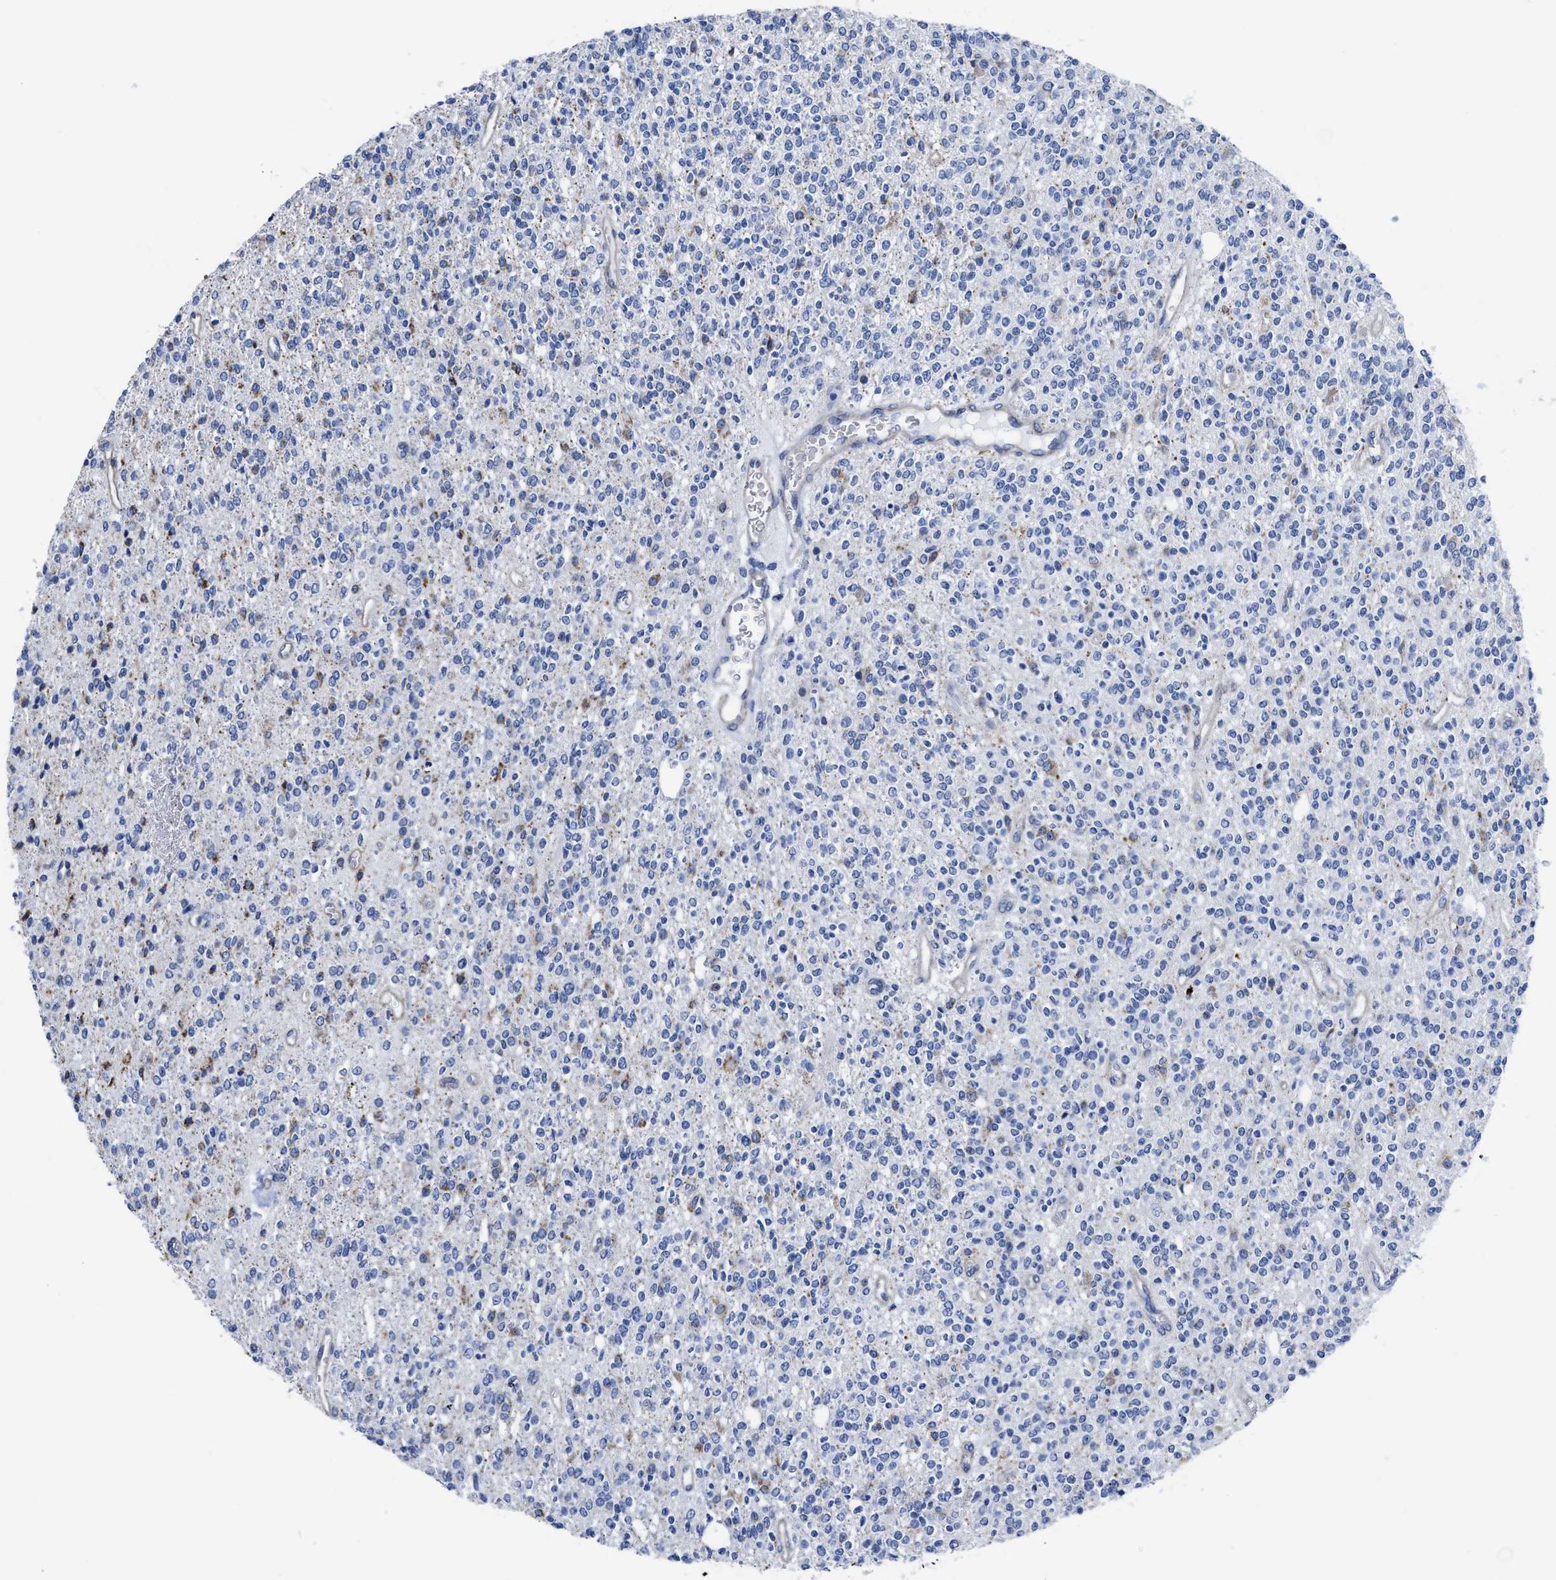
{"staining": {"intensity": "negative", "quantity": "none", "location": "none"}, "tissue": "glioma", "cell_type": "Tumor cells", "image_type": "cancer", "snomed": [{"axis": "morphology", "description": "Glioma, malignant, High grade"}, {"axis": "topography", "description": "Brain"}], "caption": "IHC of malignant high-grade glioma reveals no expression in tumor cells. (DAB (3,3'-diaminobenzidine) immunohistochemistry (IHC) visualized using brightfield microscopy, high magnification).", "gene": "KCNMB3", "patient": {"sex": "male", "age": 34}}